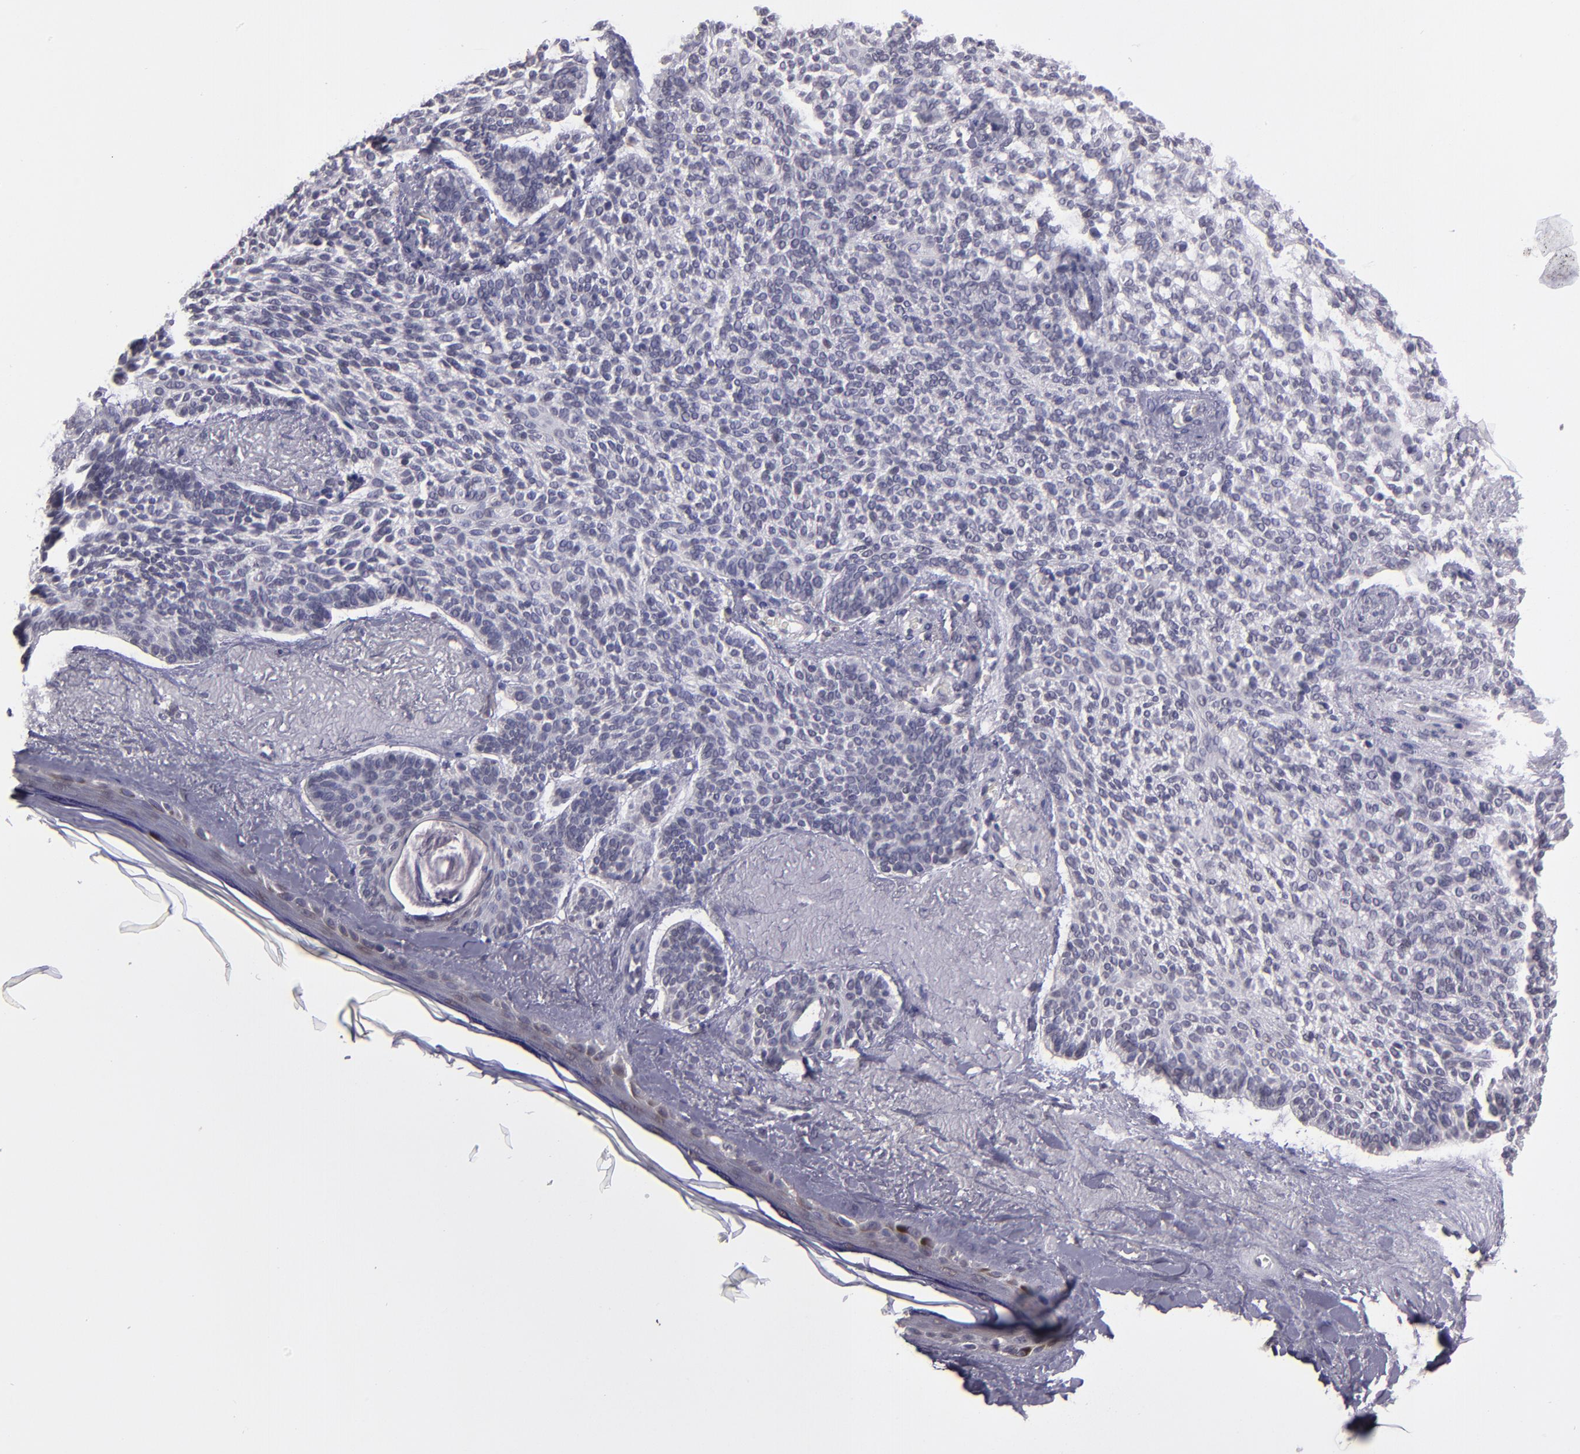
{"staining": {"intensity": "negative", "quantity": "none", "location": "none"}, "tissue": "skin cancer", "cell_type": "Tumor cells", "image_type": "cancer", "snomed": [{"axis": "morphology", "description": "Normal tissue, NOS"}, {"axis": "morphology", "description": "Basal cell carcinoma"}, {"axis": "topography", "description": "Skin"}], "caption": "Human skin cancer (basal cell carcinoma) stained for a protein using immunohistochemistry (IHC) exhibits no positivity in tumor cells.", "gene": "CEBPE", "patient": {"sex": "female", "age": 70}}